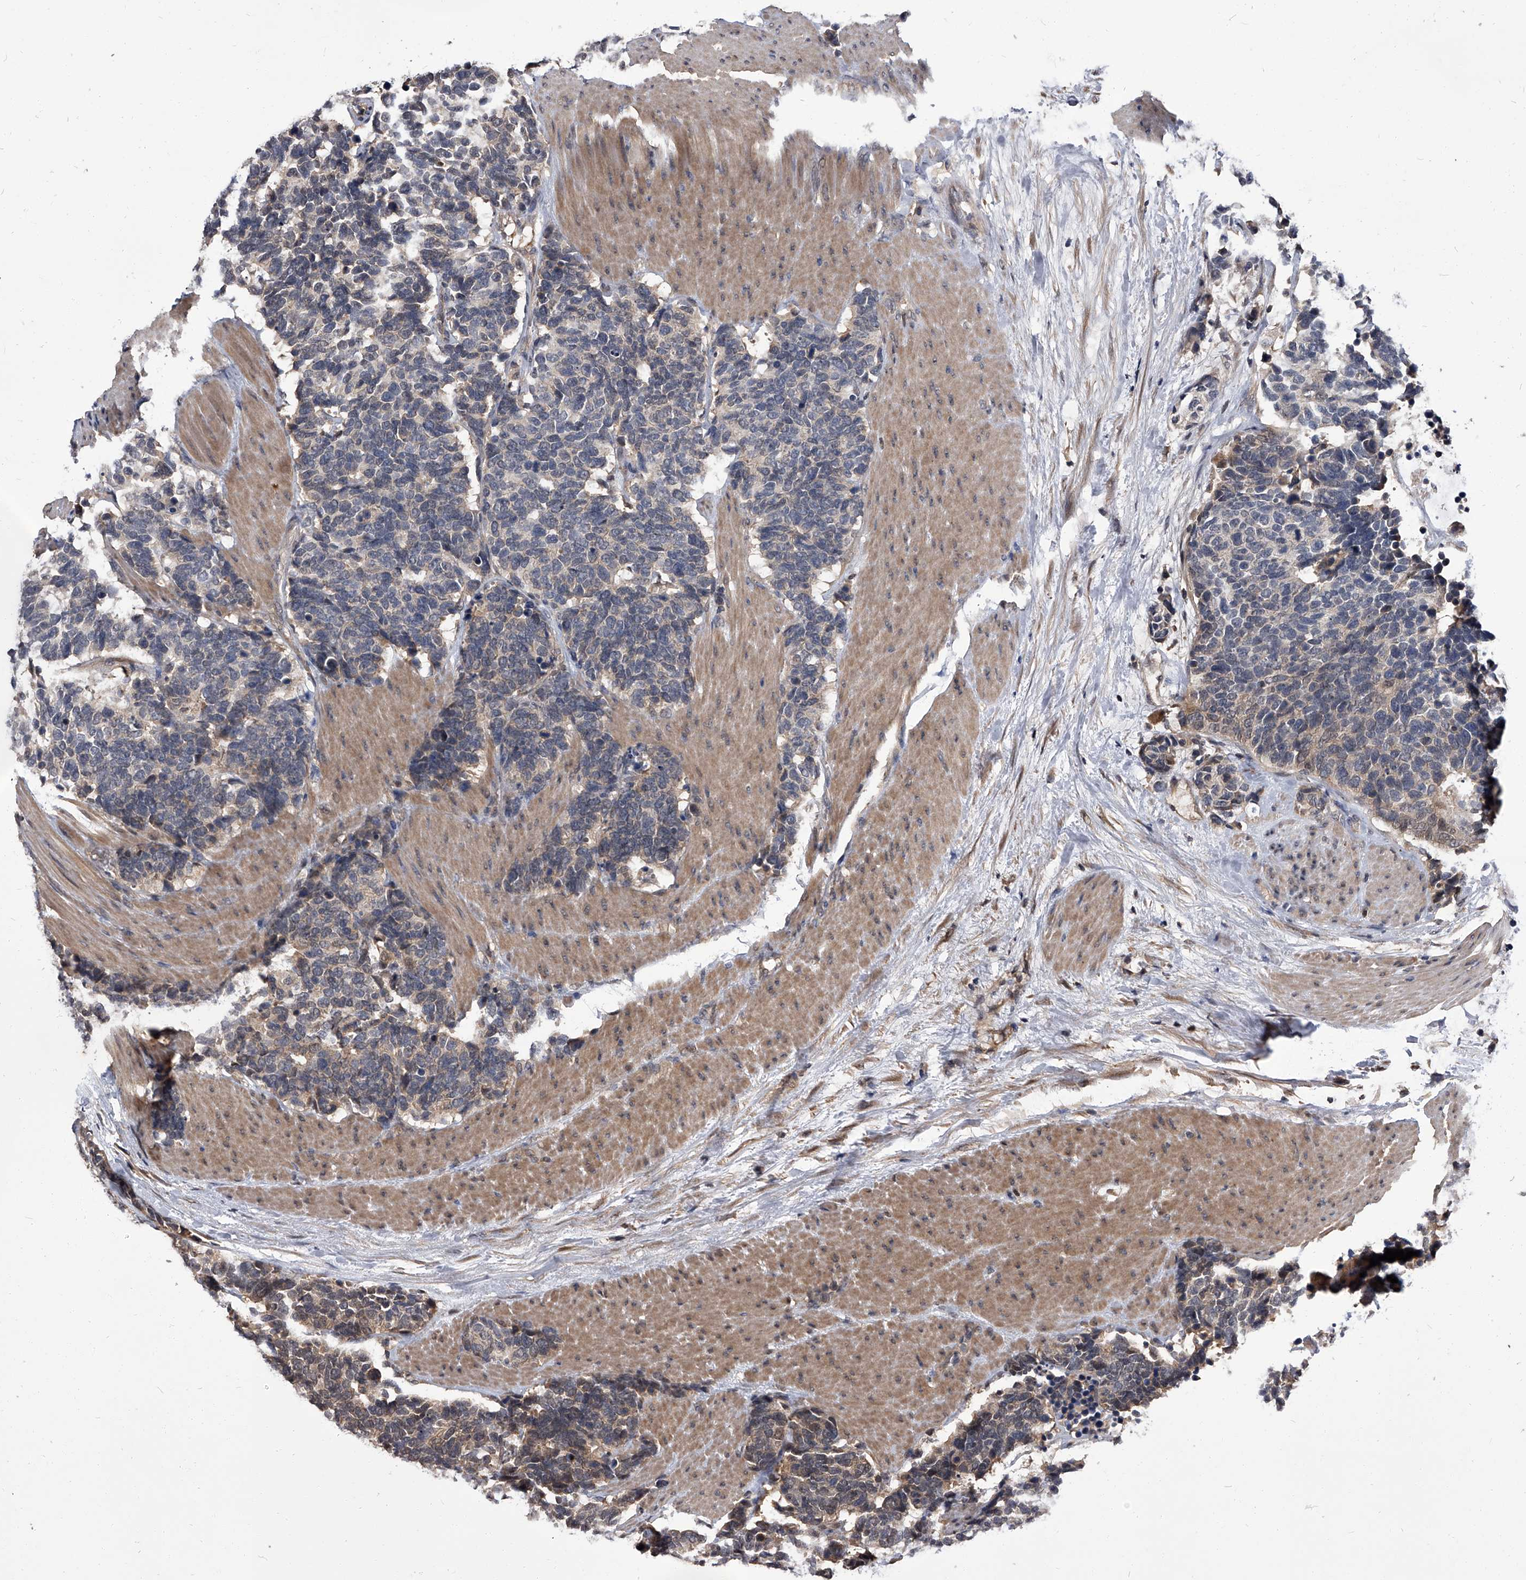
{"staining": {"intensity": "negative", "quantity": "none", "location": "none"}, "tissue": "carcinoid", "cell_type": "Tumor cells", "image_type": "cancer", "snomed": [{"axis": "morphology", "description": "Carcinoma, NOS"}, {"axis": "morphology", "description": "Carcinoid, malignant, NOS"}, {"axis": "topography", "description": "Urinary bladder"}], "caption": "Tumor cells are negative for protein expression in human carcinoid. (IHC, brightfield microscopy, high magnification).", "gene": "SLC18B1", "patient": {"sex": "male", "age": 57}}